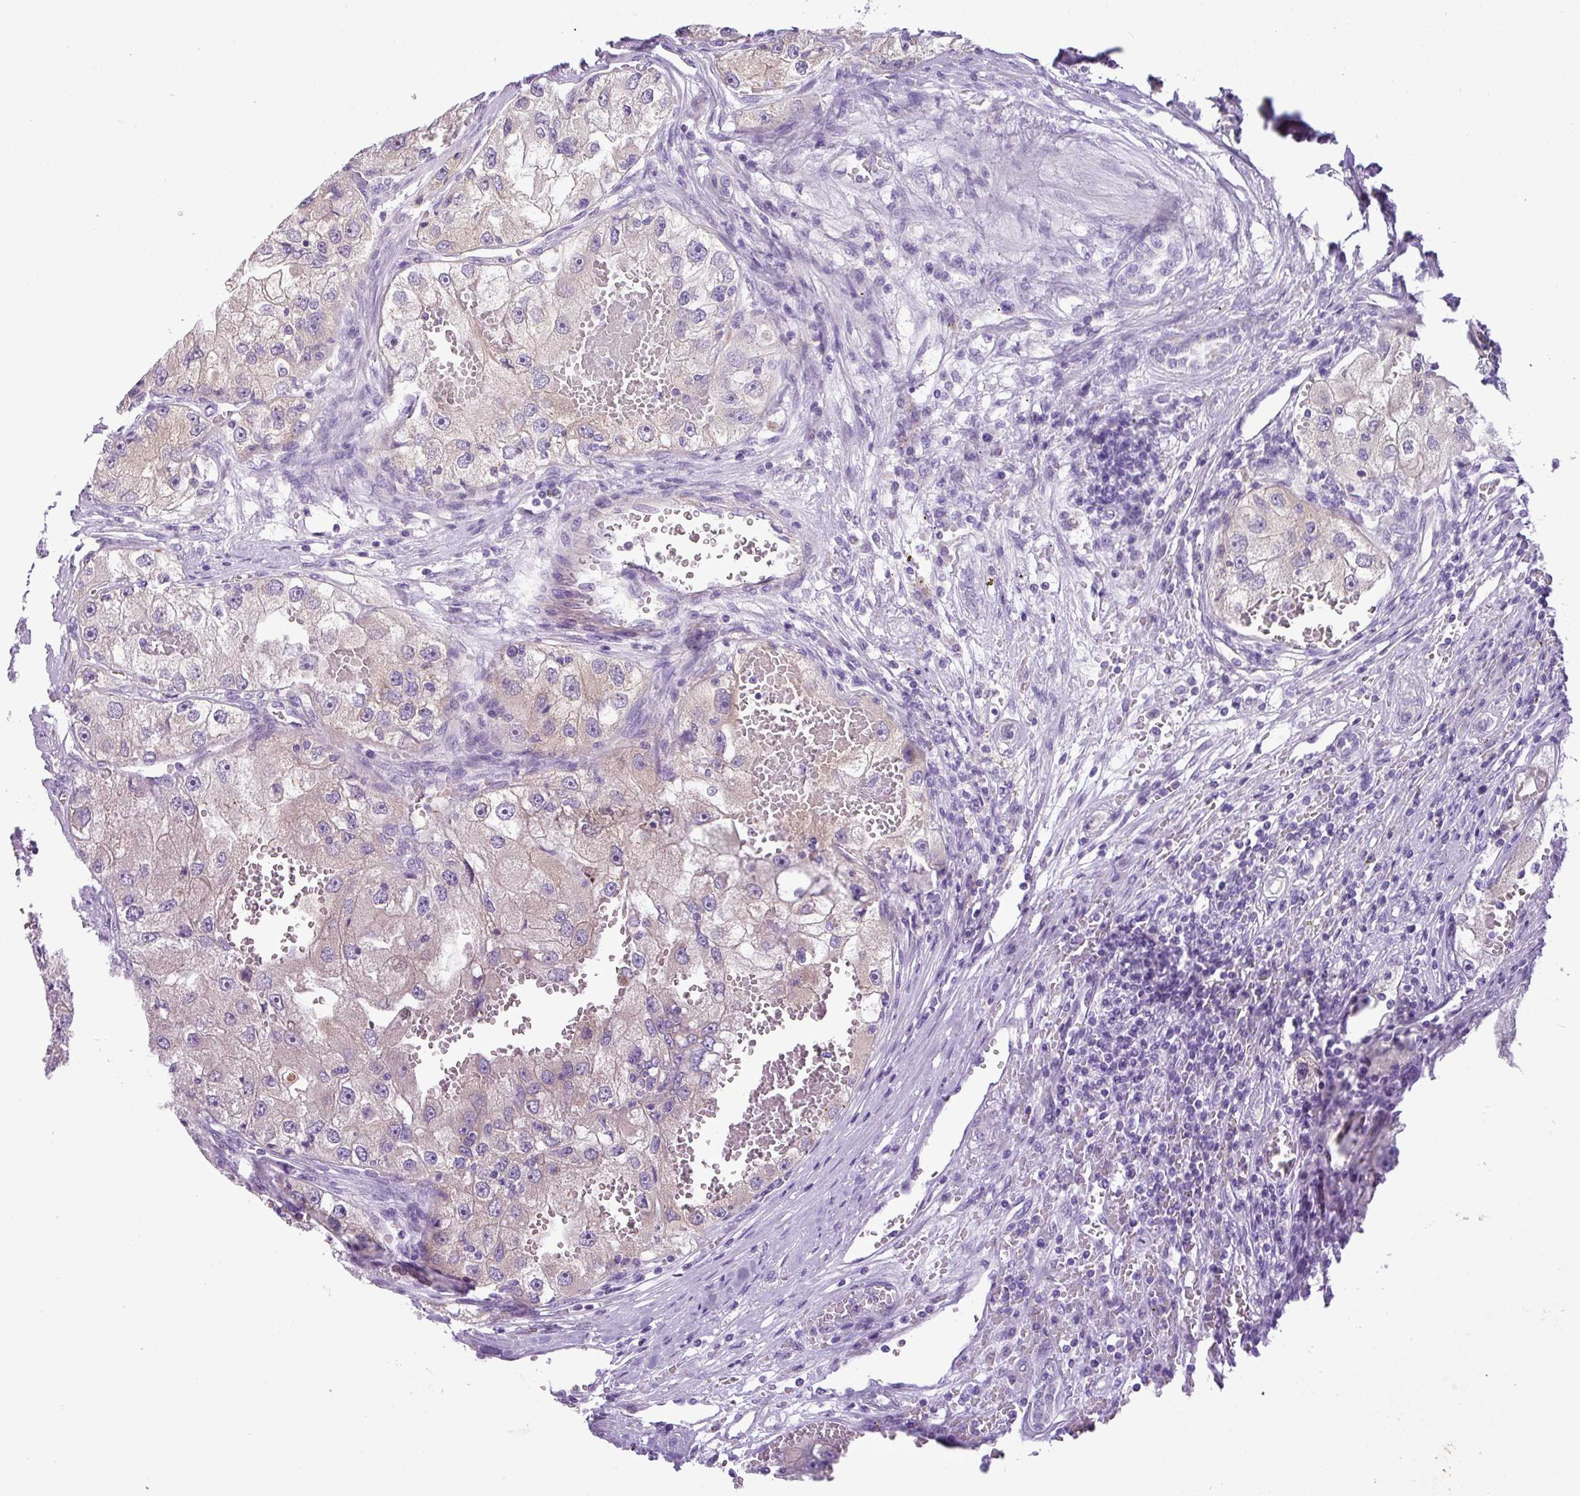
{"staining": {"intensity": "negative", "quantity": "none", "location": "none"}, "tissue": "renal cancer", "cell_type": "Tumor cells", "image_type": "cancer", "snomed": [{"axis": "morphology", "description": "Adenocarcinoma, NOS"}, {"axis": "topography", "description": "Kidney"}], "caption": "Tumor cells show no significant protein expression in renal adenocarcinoma.", "gene": "ENSG00000273748", "patient": {"sex": "male", "age": 63}}